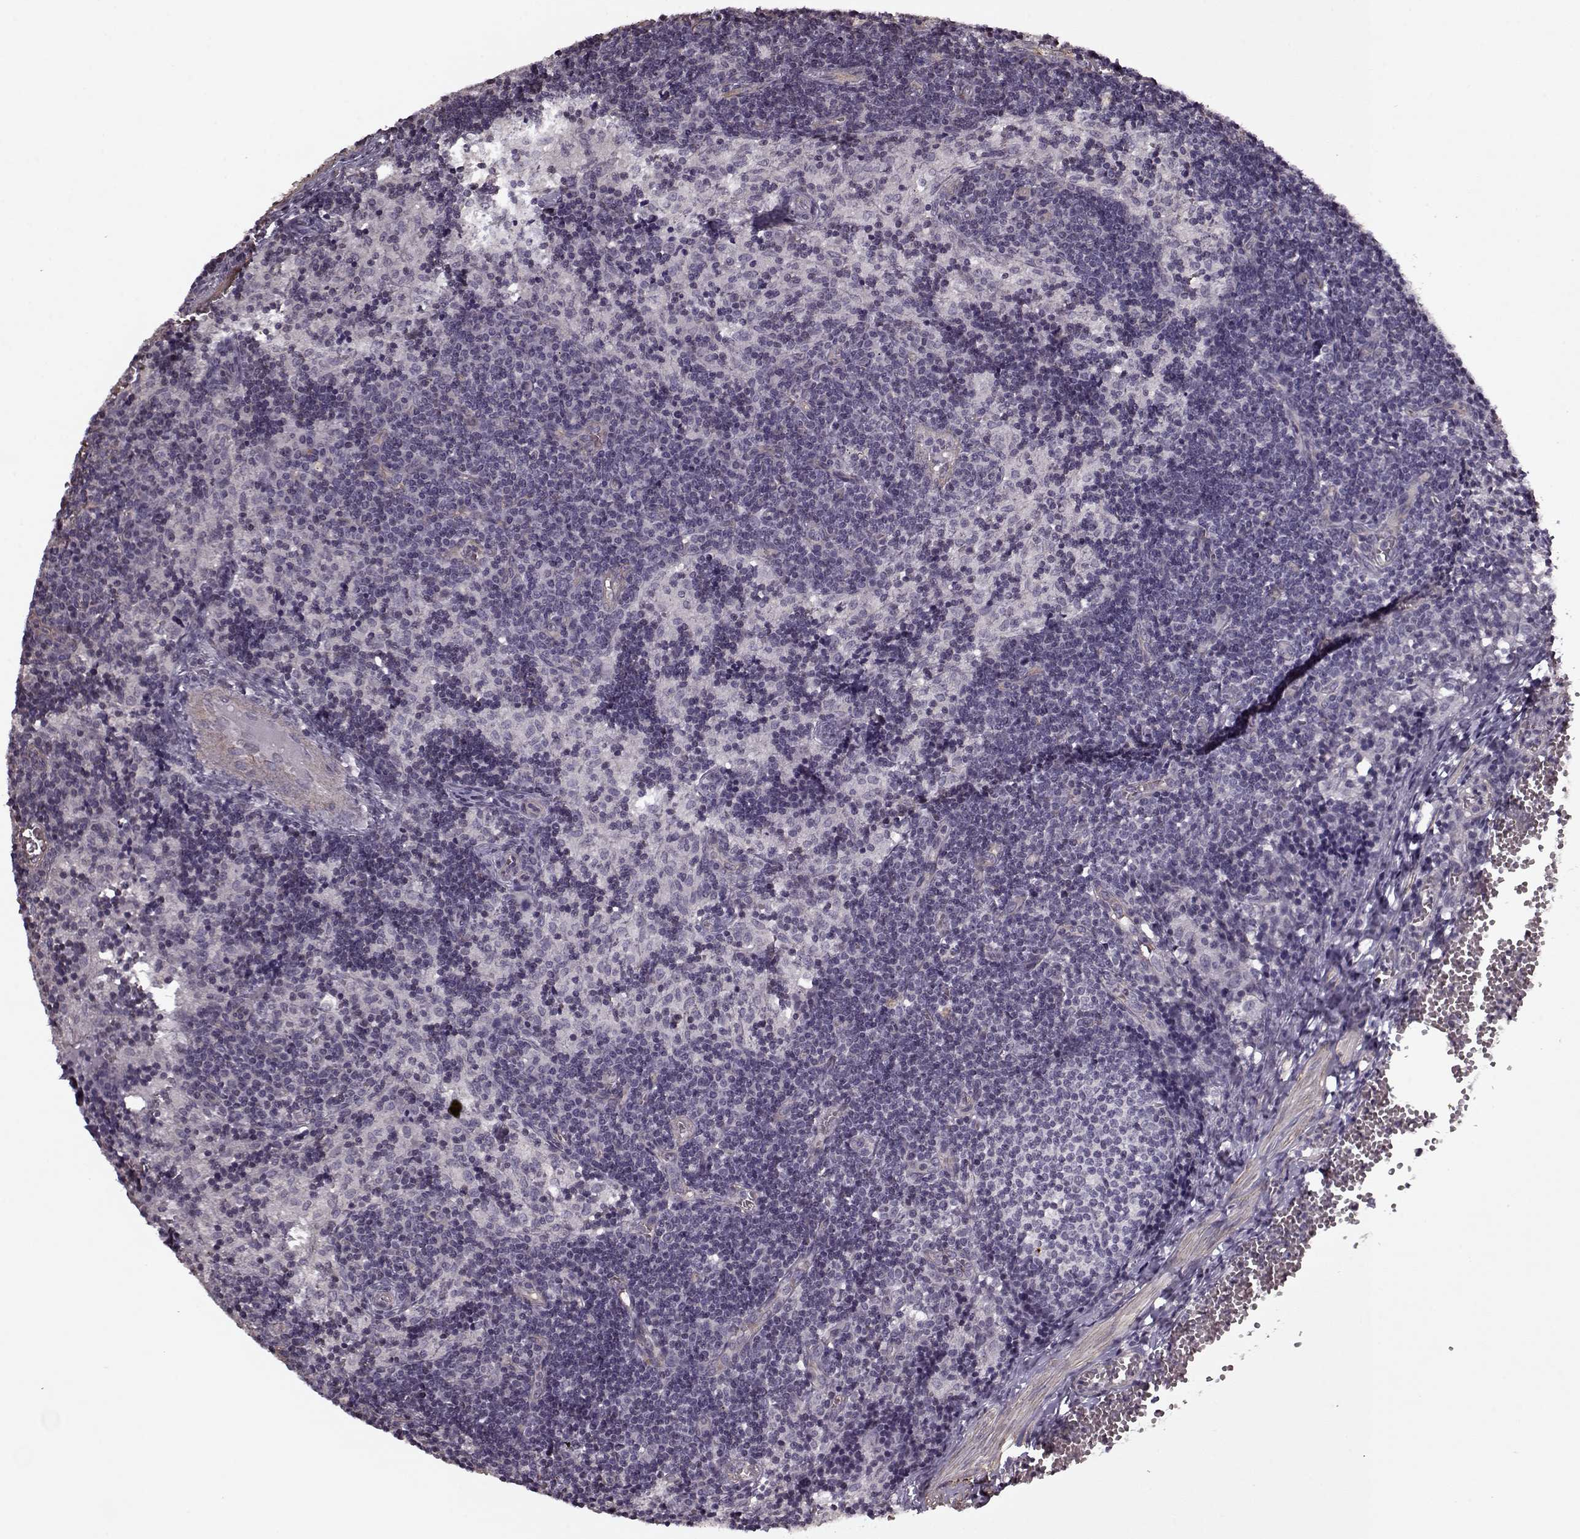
{"staining": {"intensity": "negative", "quantity": "none", "location": "none"}, "tissue": "lymph node", "cell_type": "Germinal center cells", "image_type": "normal", "snomed": [{"axis": "morphology", "description": "Normal tissue, NOS"}, {"axis": "topography", "description": "Lymph node"}], "caption": "A high-resolution photomicrograph shows immunohistochemistry (IHC) staining of benign lymph node, which reveals no significant positivity in germinal center cells.", "gene": "KRT9", "patient": {"sex": "female", "age": 50}}